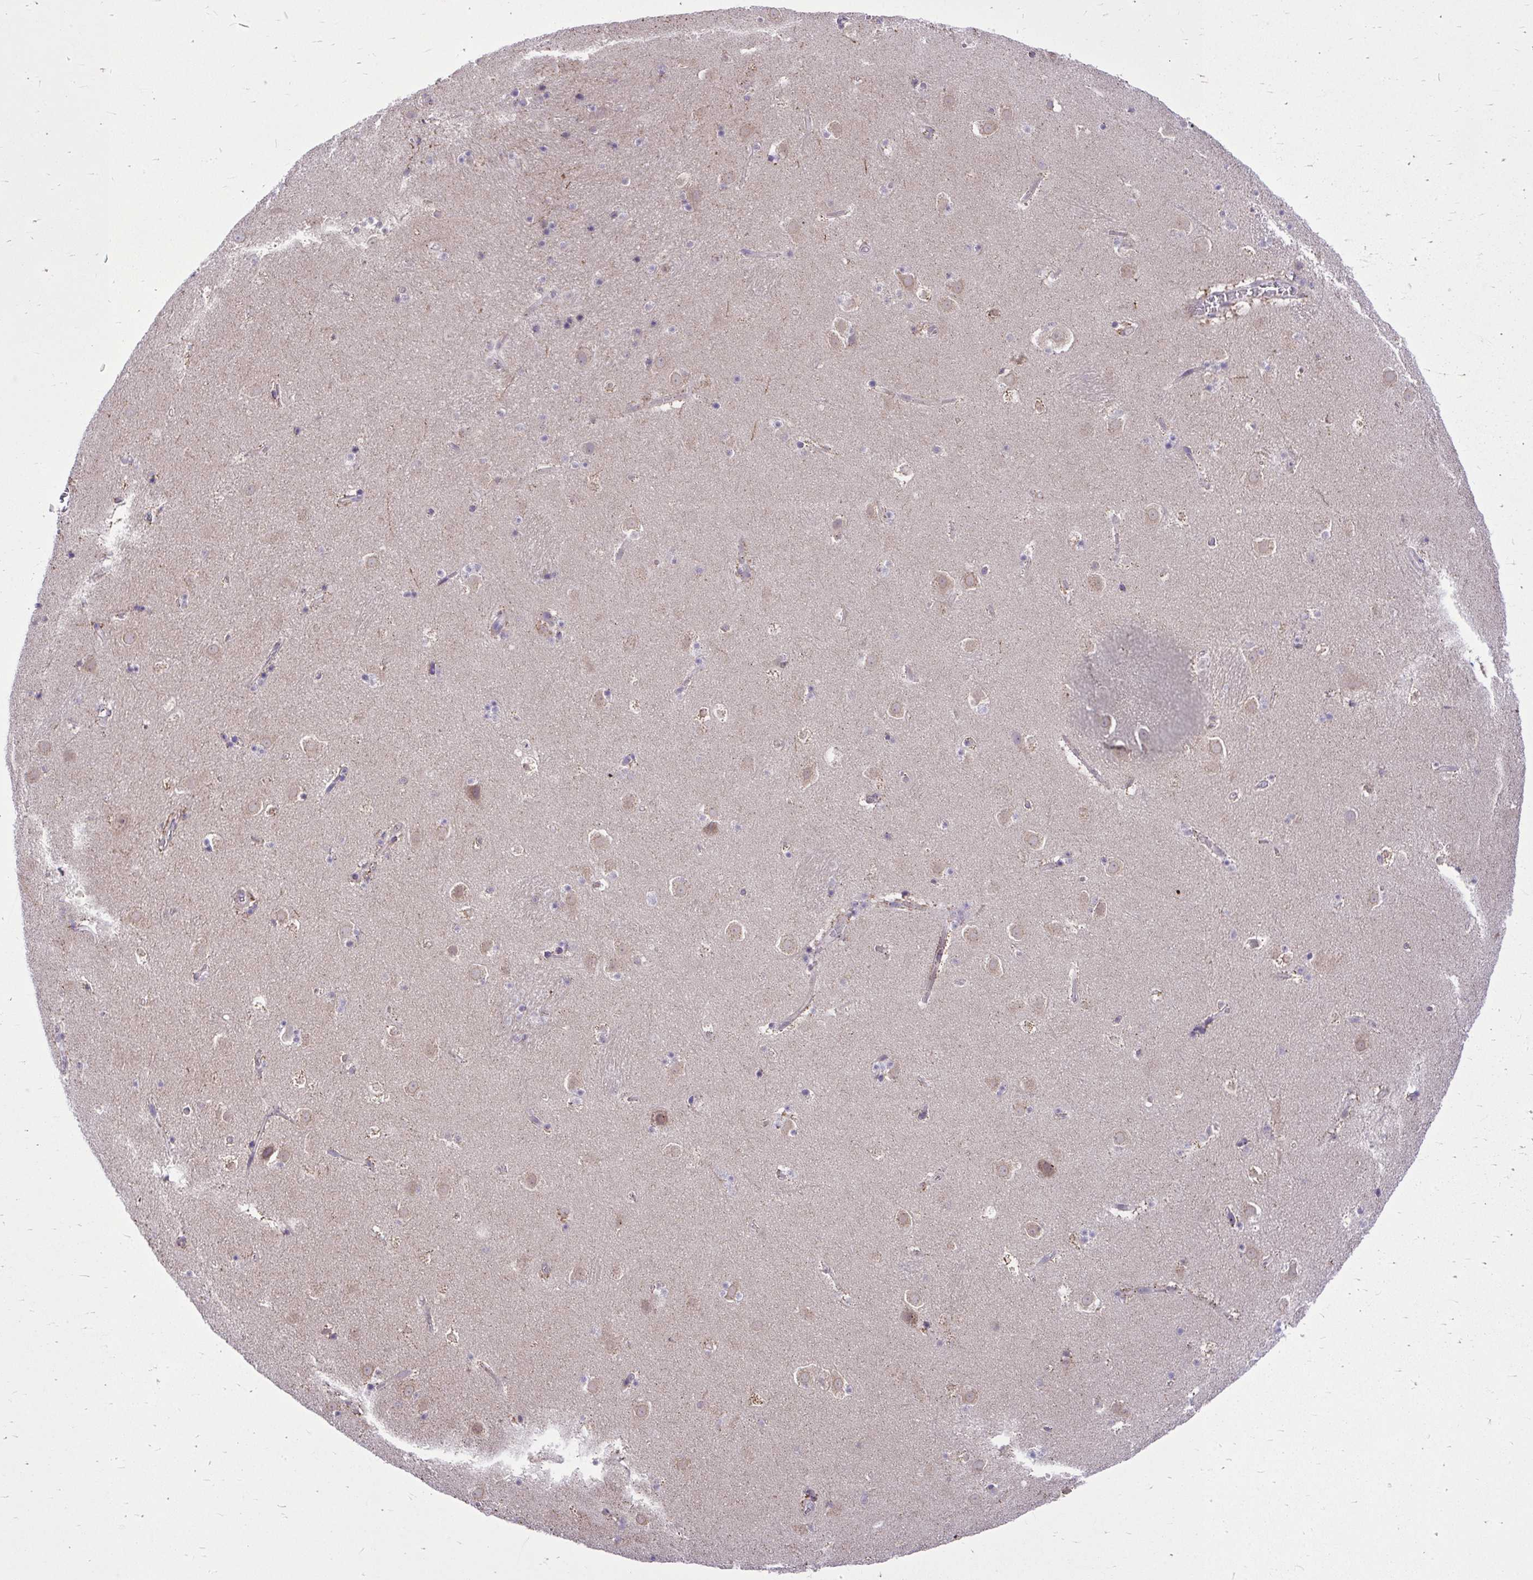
{"staining": {"intensity": "negative", "quantity": "none", "location": "none"}, "tissue": "caudate", "cell_type": "Glial cells", "image_type": "normal", "snomed": [{"axis": "morphology", "description": "Normal tissue, NOS"}, {"axis": "topography", "description": "Lateral ventricle wall"}], "caption": "Immunohistochemistry image of normal caudate stained for a protein (brown), which exhibits no staining in glial cells.", "gene": "CEACAM18", "patient": {"sex": "male", "age": 37}}